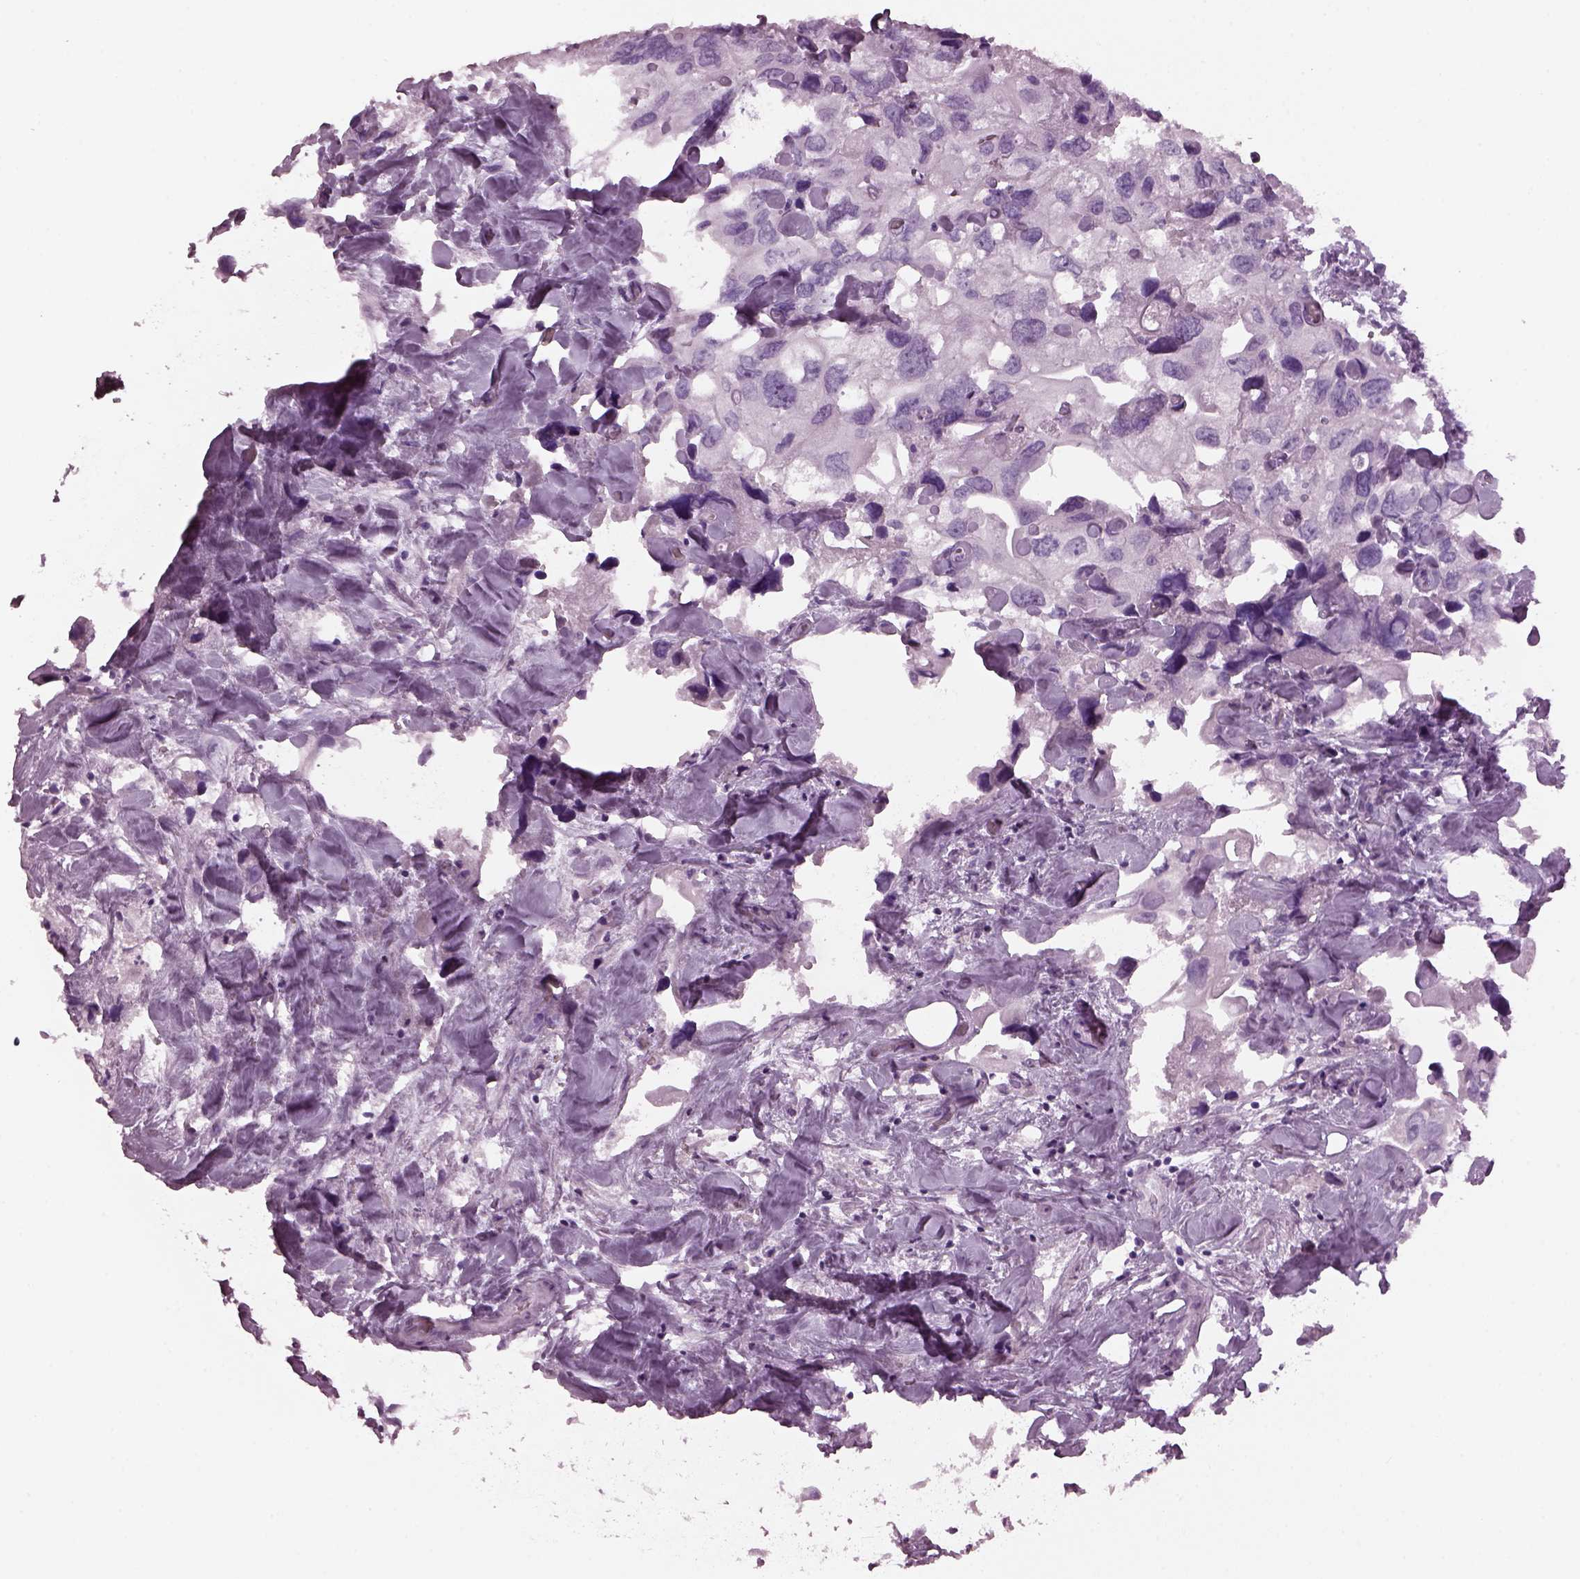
{"staining": {"intensity": "negative", "quantity": "none", "location": "none"}, "tissue": "urothelial cancer", "cell_type": "Tumor cells", "image_type": "cancer", "snomed": [{"axis": "morphology", "description": "Urothelial carcinoma, High grade"}, {"axis": "topography", "description": "Urinary bladder"}], "caption": "This is an immunohistochemistry image of human urothelial carcinoma (high-grade). There is no staining in tumor cells.", "gene": "KRTAP3-2", "patient": {"sex": "male", "age": 59}}